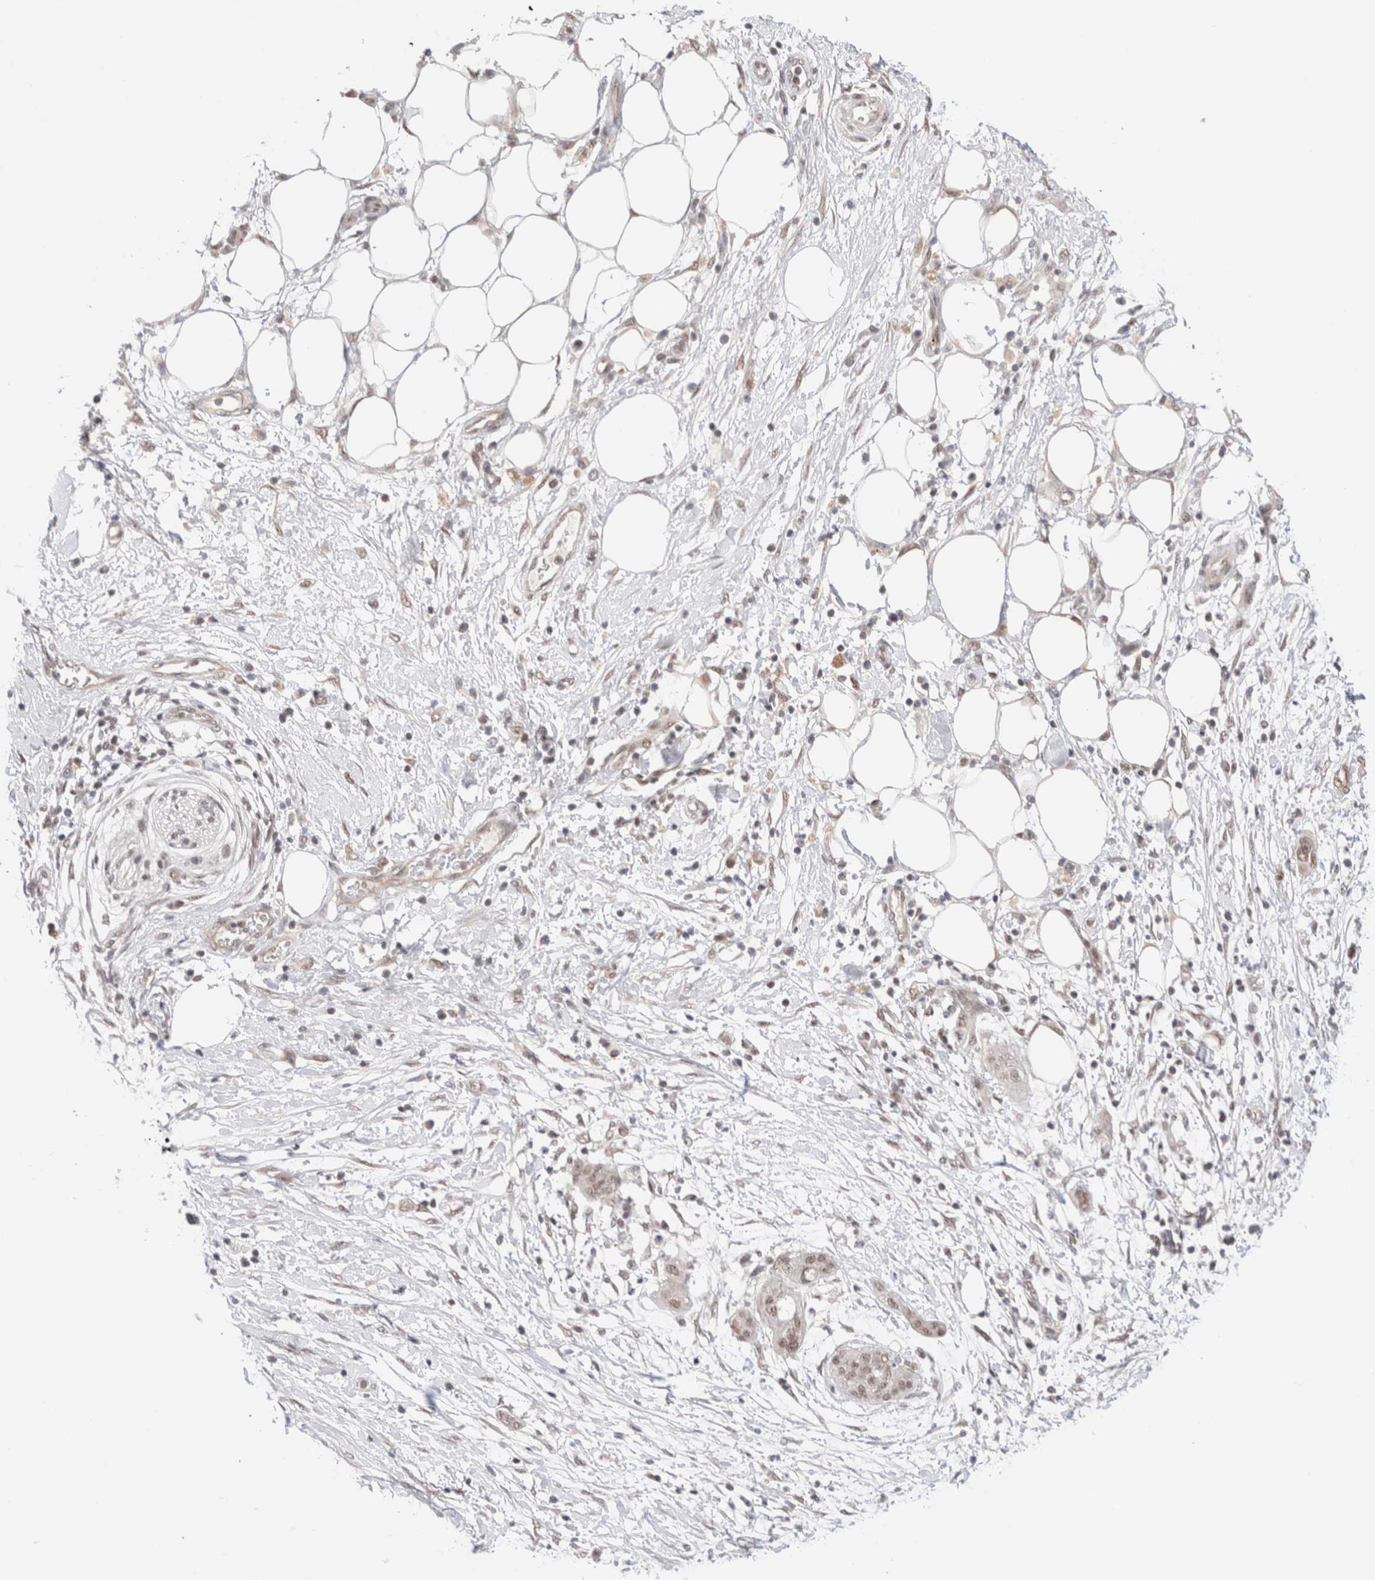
{"staining": {"intensity": "weak", "quantity": ">75%", "location": "nuclear"}, "tissue": "pancreatic cancer", "cell_type": "Tumor cells", "image_type": "cancer", "snomed": [{"axis": "morphology", "description": "Adenocarcinoma, NOS"}, {"axis": "topography", "description": "Pancreas"}], "caption": "Human pancreatic adenocarcinoma stained with a brown dye reveals weak nuclear positive positivity in approximately >75% of tumor cells.", "gene": "GATAD2A", "patient": {"sex": "female", "age": 78}}